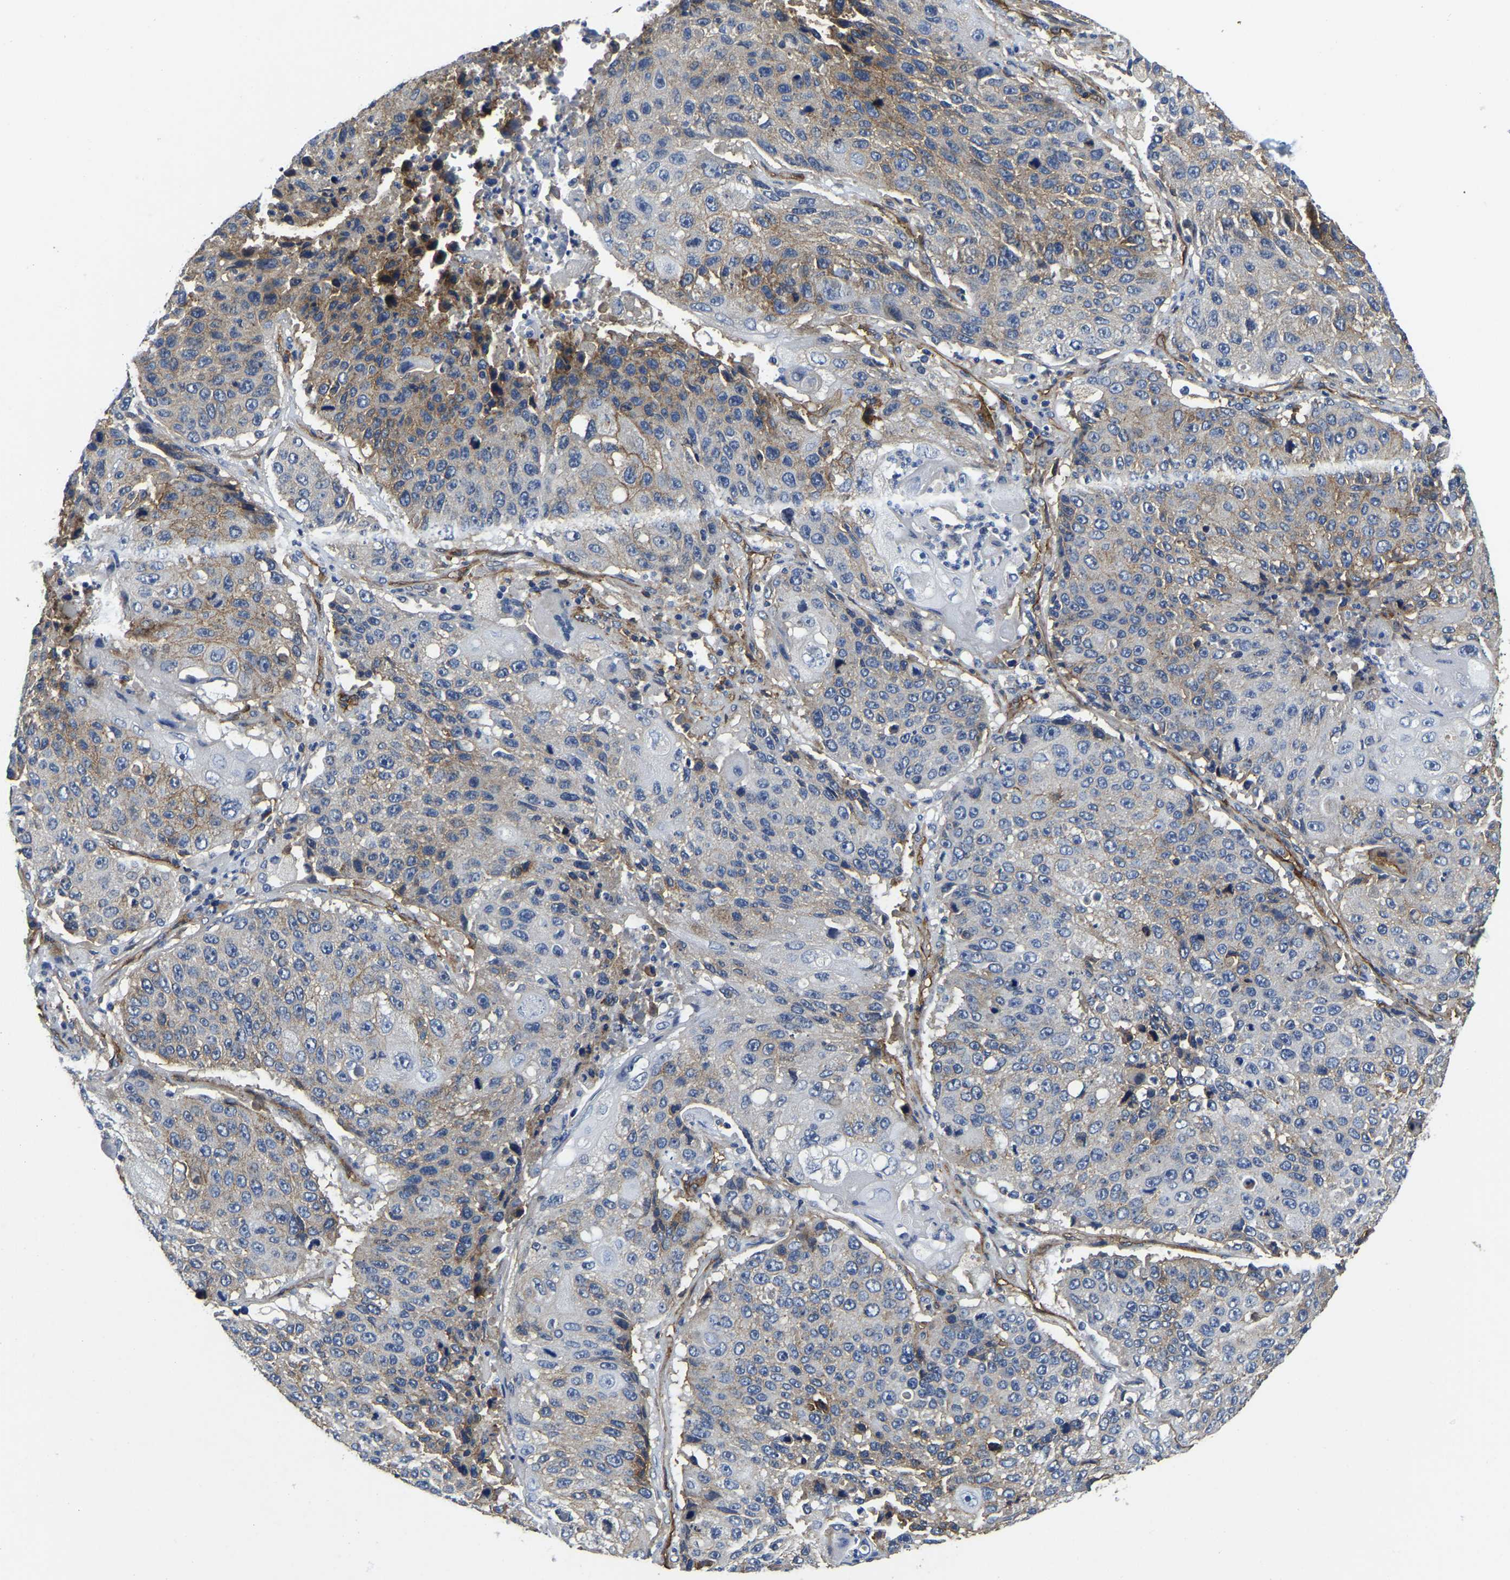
{"staining": {"intensity": "moderate", "quantity": "<25%", "location": "cytoplasmic/membranous"}, "tissue": "lung cancer", "cell_type": "Tumor cells", "image_type": "cancer", "snomed": [{"axis": "morphology", "description": "Squamous cell carcinoma, NOS"}, {"axis": "topography", "description": "Lung"}], "caption": "High-magnification brightfield microscopy of squamous cell carcinoma (lung) stained with DAB (brown) and counterstained with hematoxylin (blue). tumor cells exhibit moderate cytoplasmic/membranous positivity is identified in approximately<25% of cells.", "gene": "ITGA2", "patient": {"sex": "male", "age": 61}}